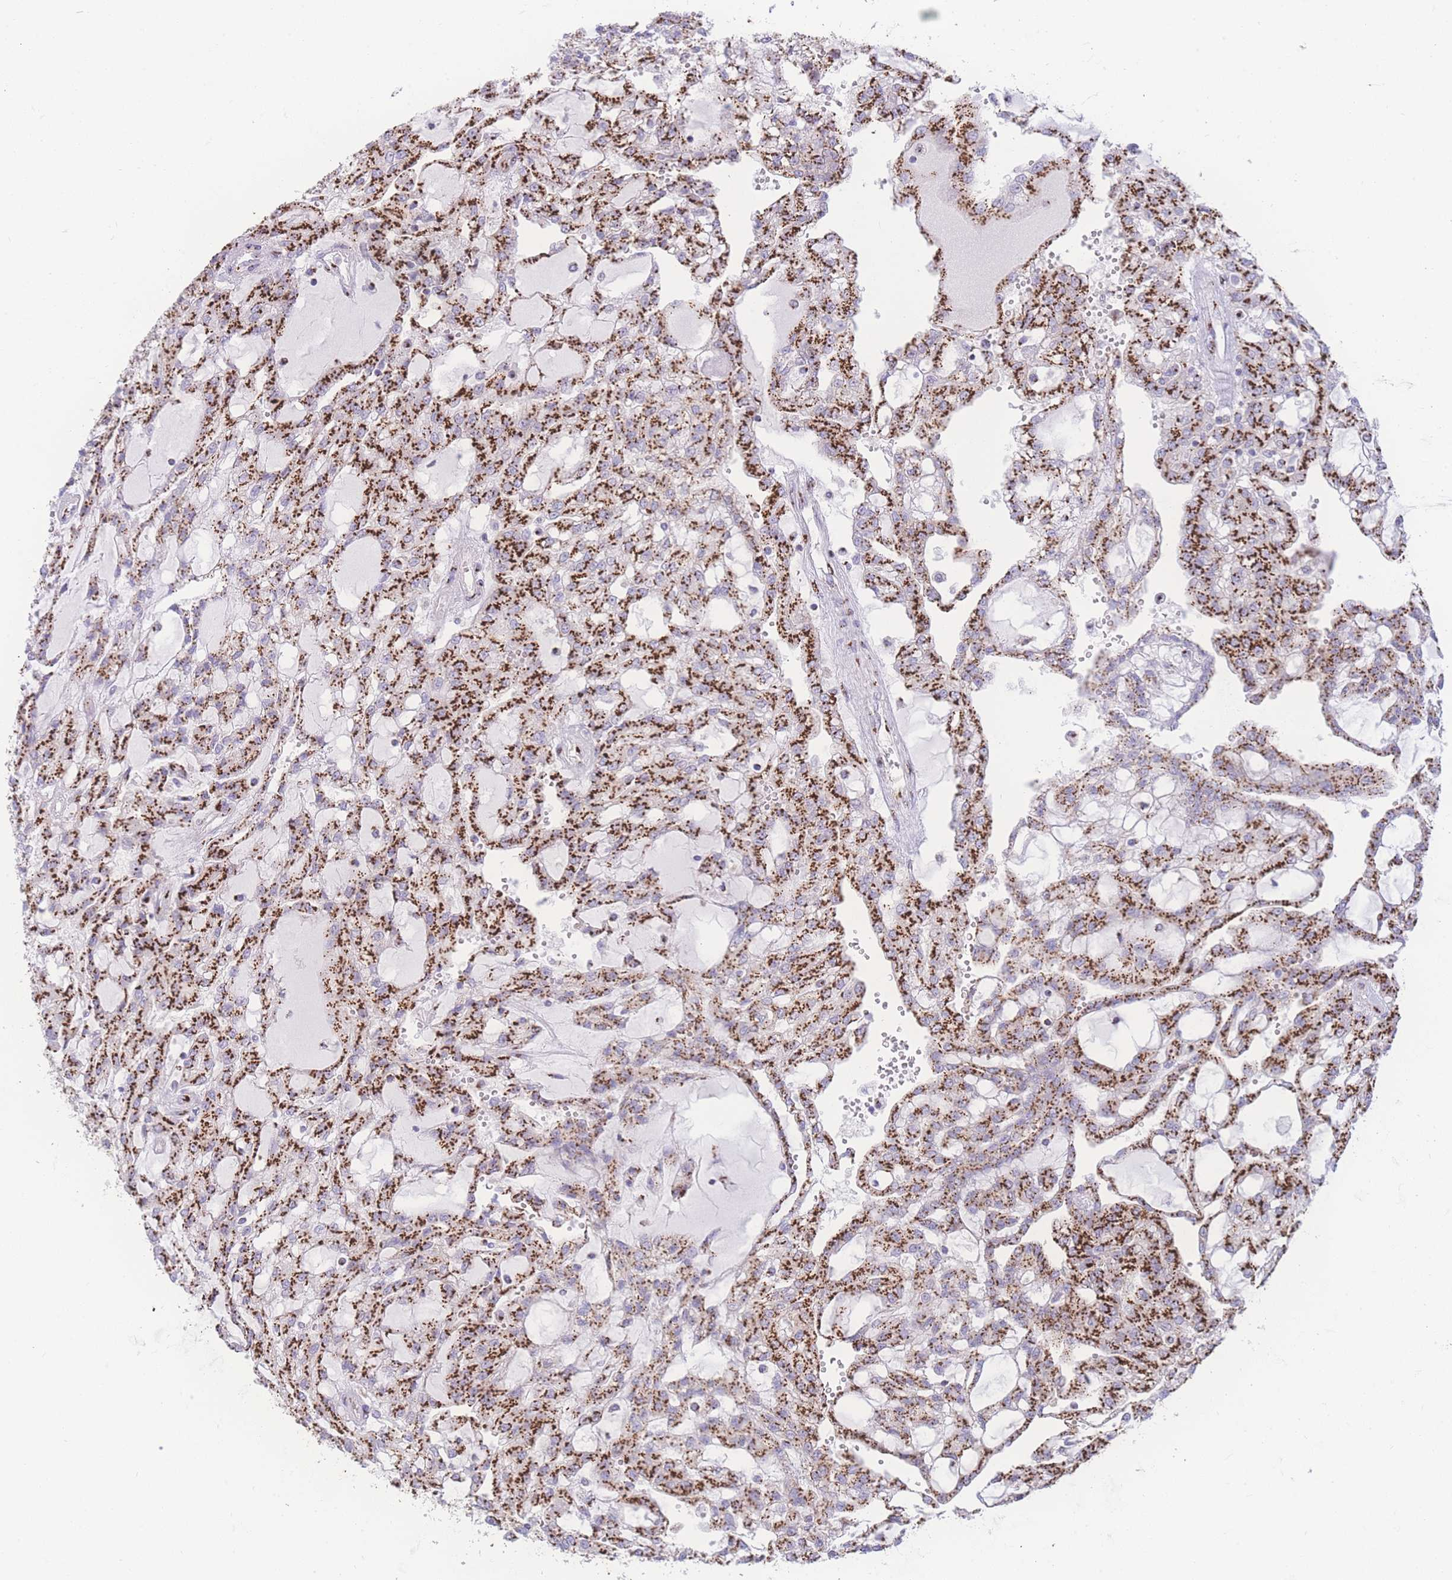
{"staining": {"intensity": "strong", "quantity": ">75%", "location": "cytoplasmic/membranous"}, "tissue": "renal cancer", "cell_type": "Tumor cells", "image_type": "cancer", "snomed": [{"axis": "morphology", "description": "Adenocarcinoma, NOS"}, {"axis": "topography", "description": "Kidney"}], "caption": "Strong cytoplasmic/membranous staining for a protein is appreciated in about >75% of tumor cells of renal cancer using immunohistochemistry (IHC).", "gene": "GOLM2", "patient": {"sex": "male", "age": 63}}